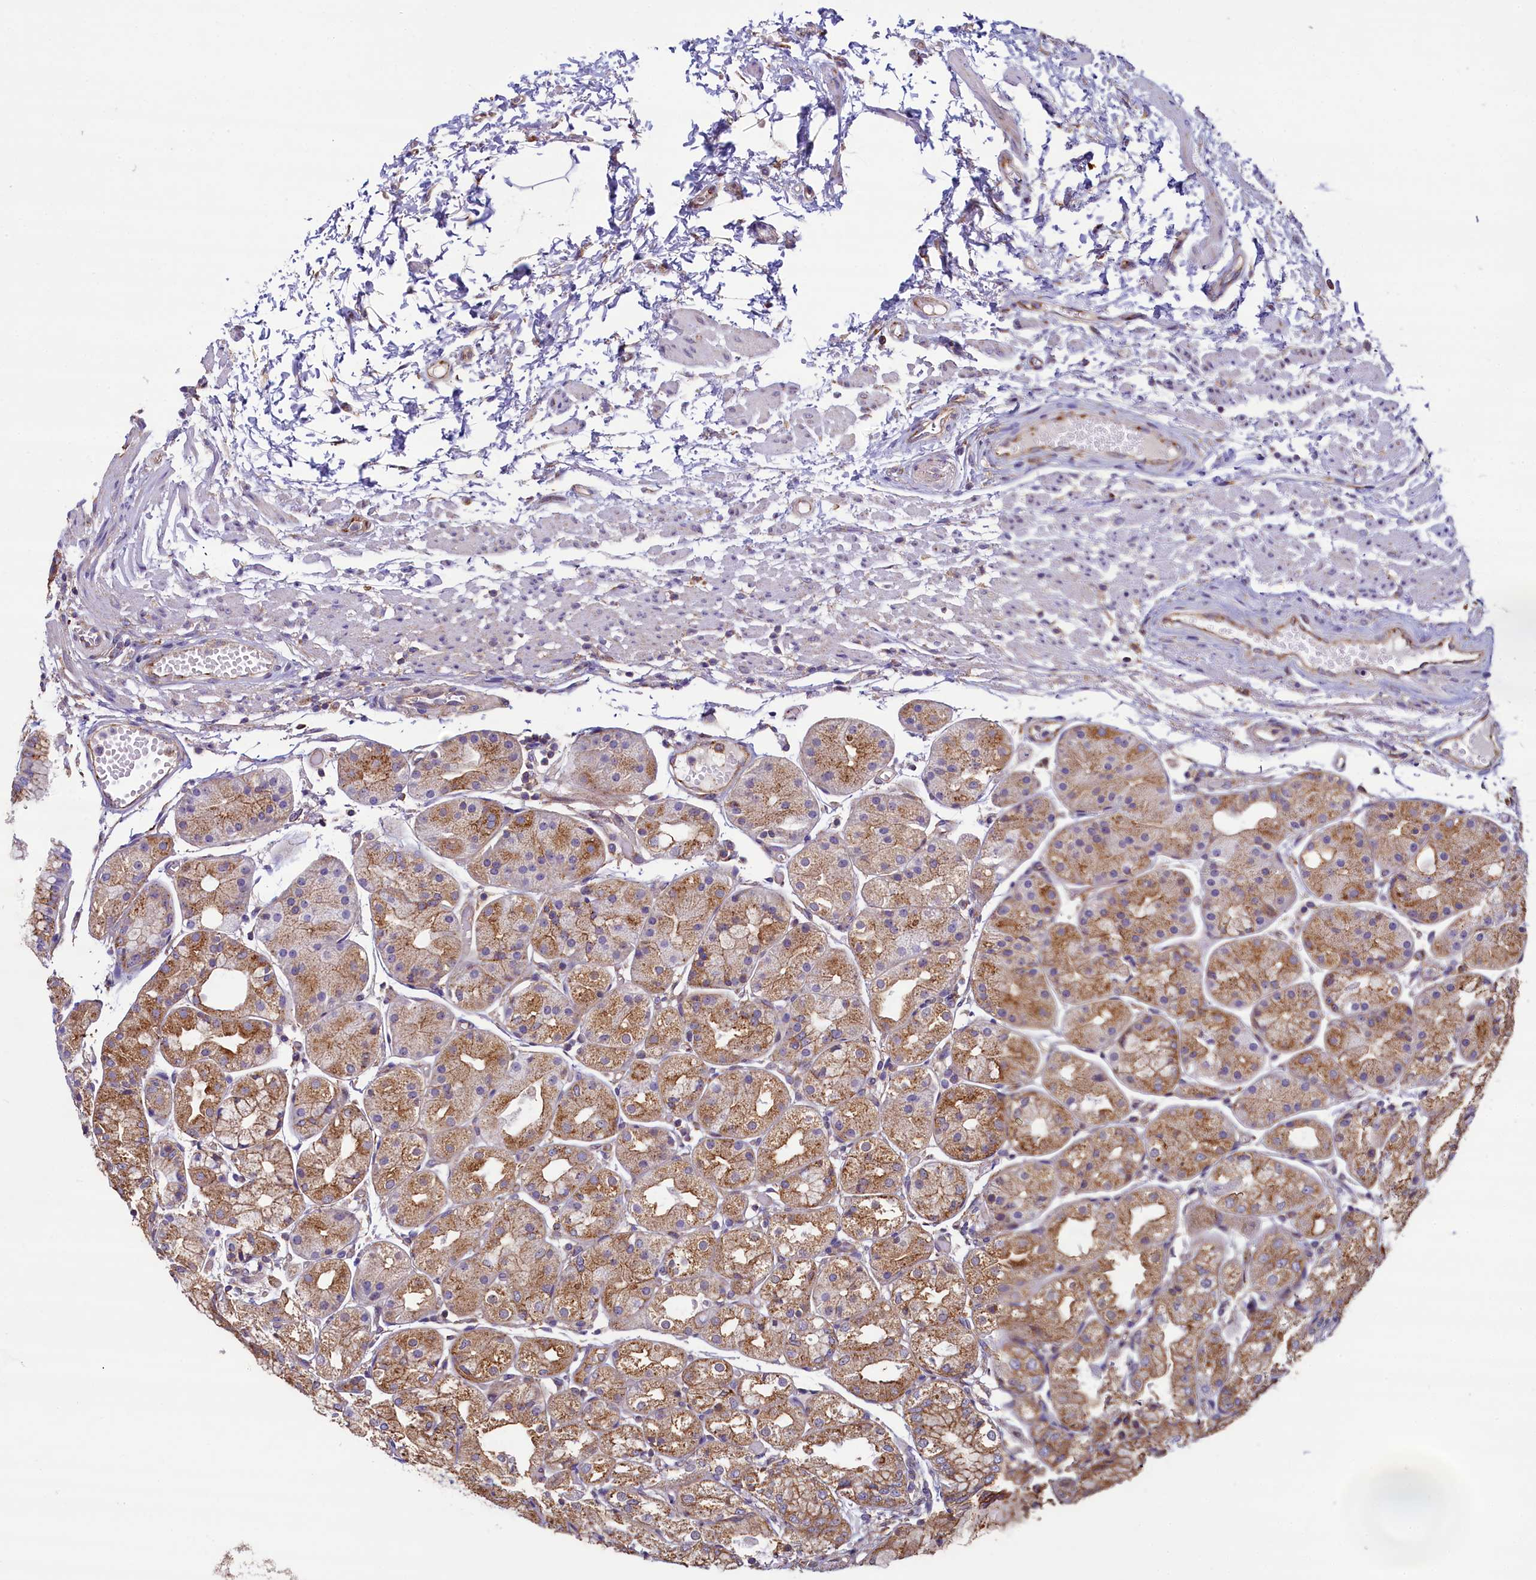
{"staining": {"intensity": "strong", "quantity": ">75%", "location": "cytoplasmic/membranous"}, "tissue": "stomach", "cell_type": "Glandular cells", "image_type": "normal", "snomed": [{"axis": "morphology", "description": "Normal tissue, NOS"}, {"axis": "topography", "description": "Stomach, upper"}], "caption": "Strong cytoplasmic/membranous staining for a protein is appreciated in about >75% of glandular cells of unremarkable stomach using IHC.", "gene": "GPR21", "patient": {"sex": "male", "age": 72}}